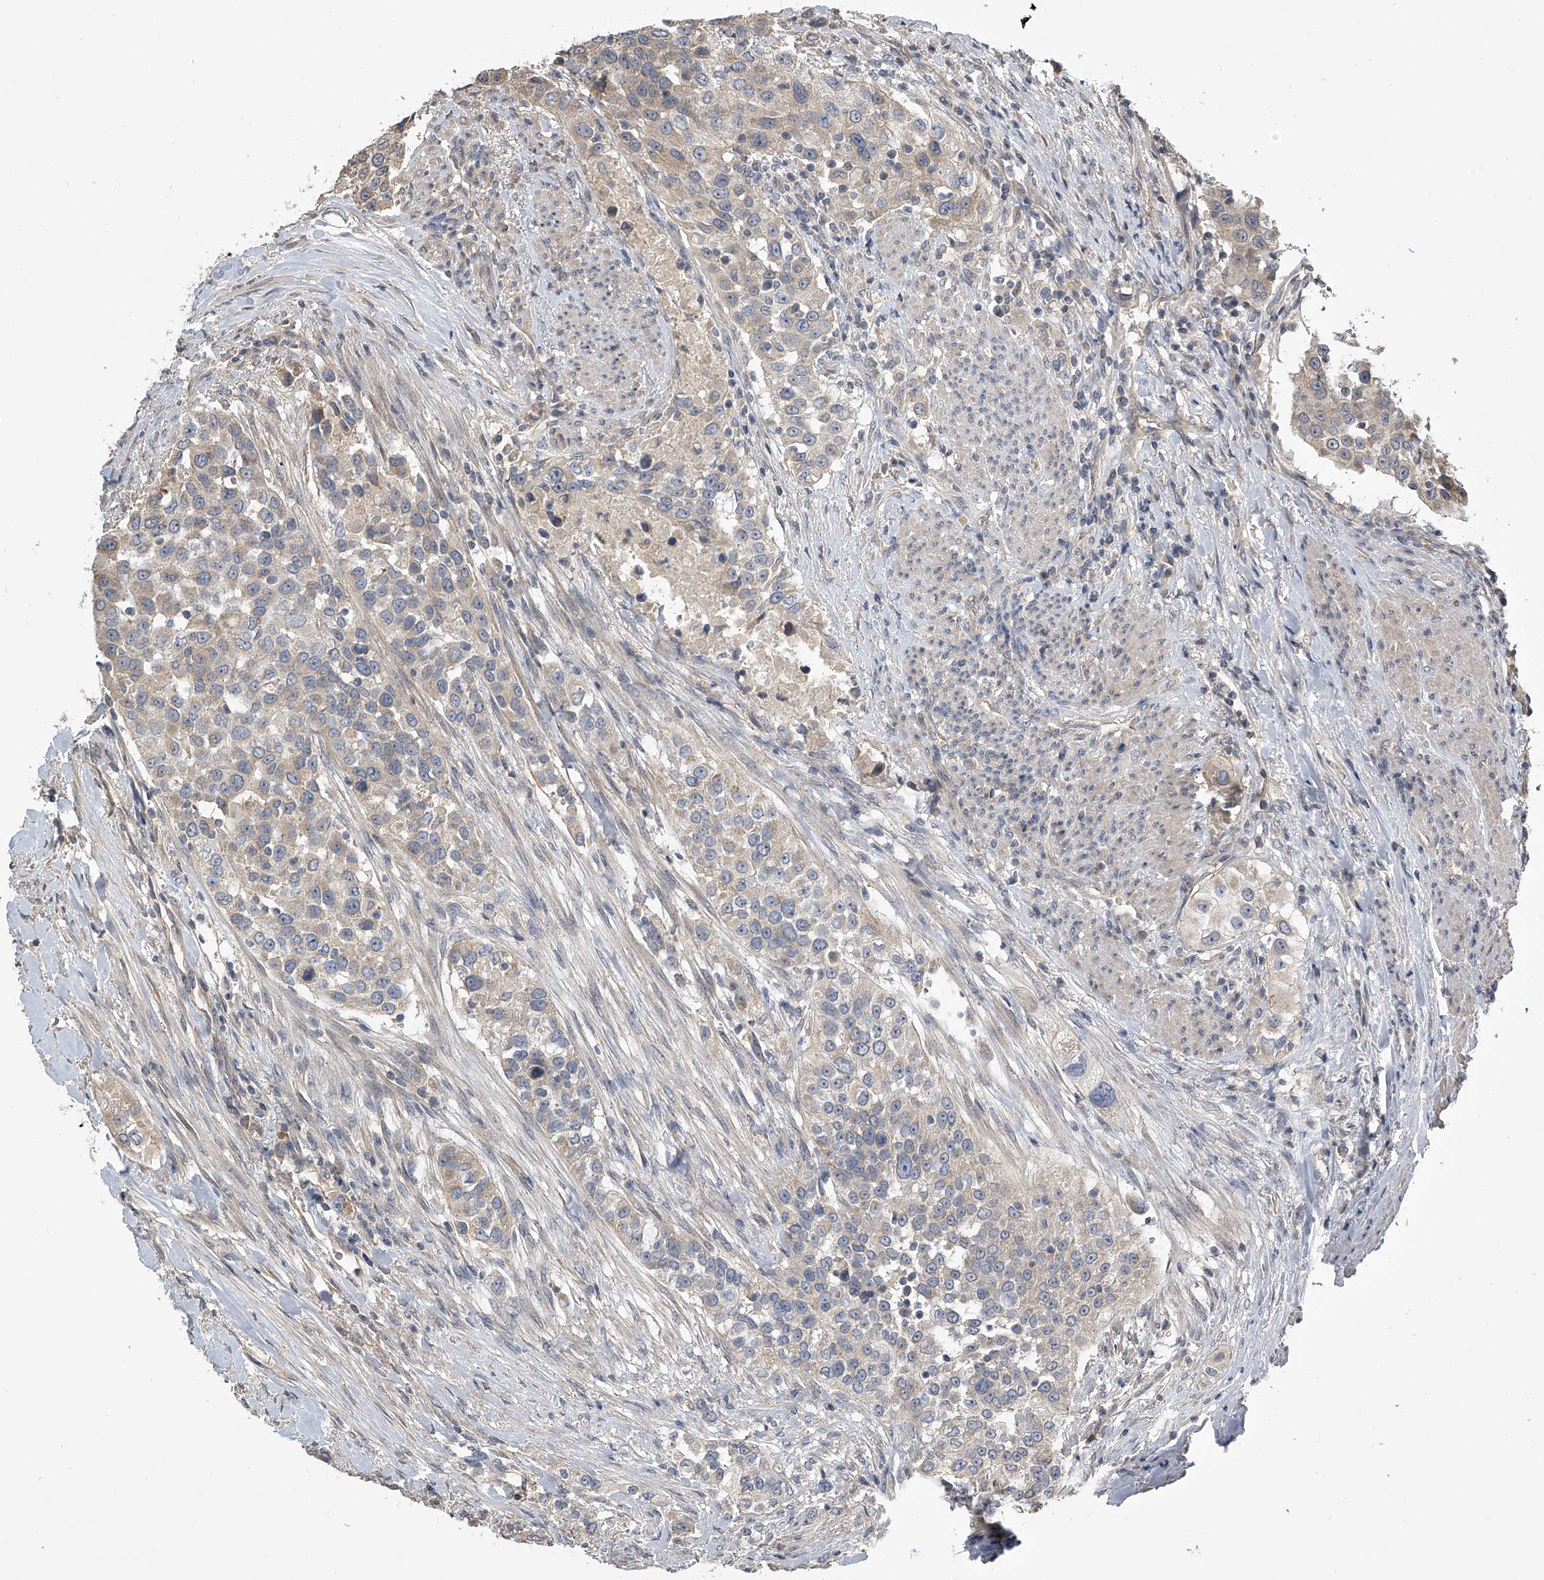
{"staining": {"intensity": "weak", "quantity": "25%-75%", "location": "cytoplasmic/membranous"}, "tissue": "urothelial cancer", "cell_type": "Tumor cells", "image_type": "cancer", "snomed": [{"axis": "morphology", "description": "Urothelial carcinoma, High grade"}, {"axis": "topography", "description": "Urinary bladder"}], "caption": "IHC histopathology image of neoplastic tissue: urothelial cancer stained using IHC demonstrates low levels of weak protein expression localized specifically in the cytoplasmic/membranous of tumor cells, appearing as a cytoplasmic/membranous brown color.", "gene": "NFS1", "patient": {"sex": "female", "age": 80}}